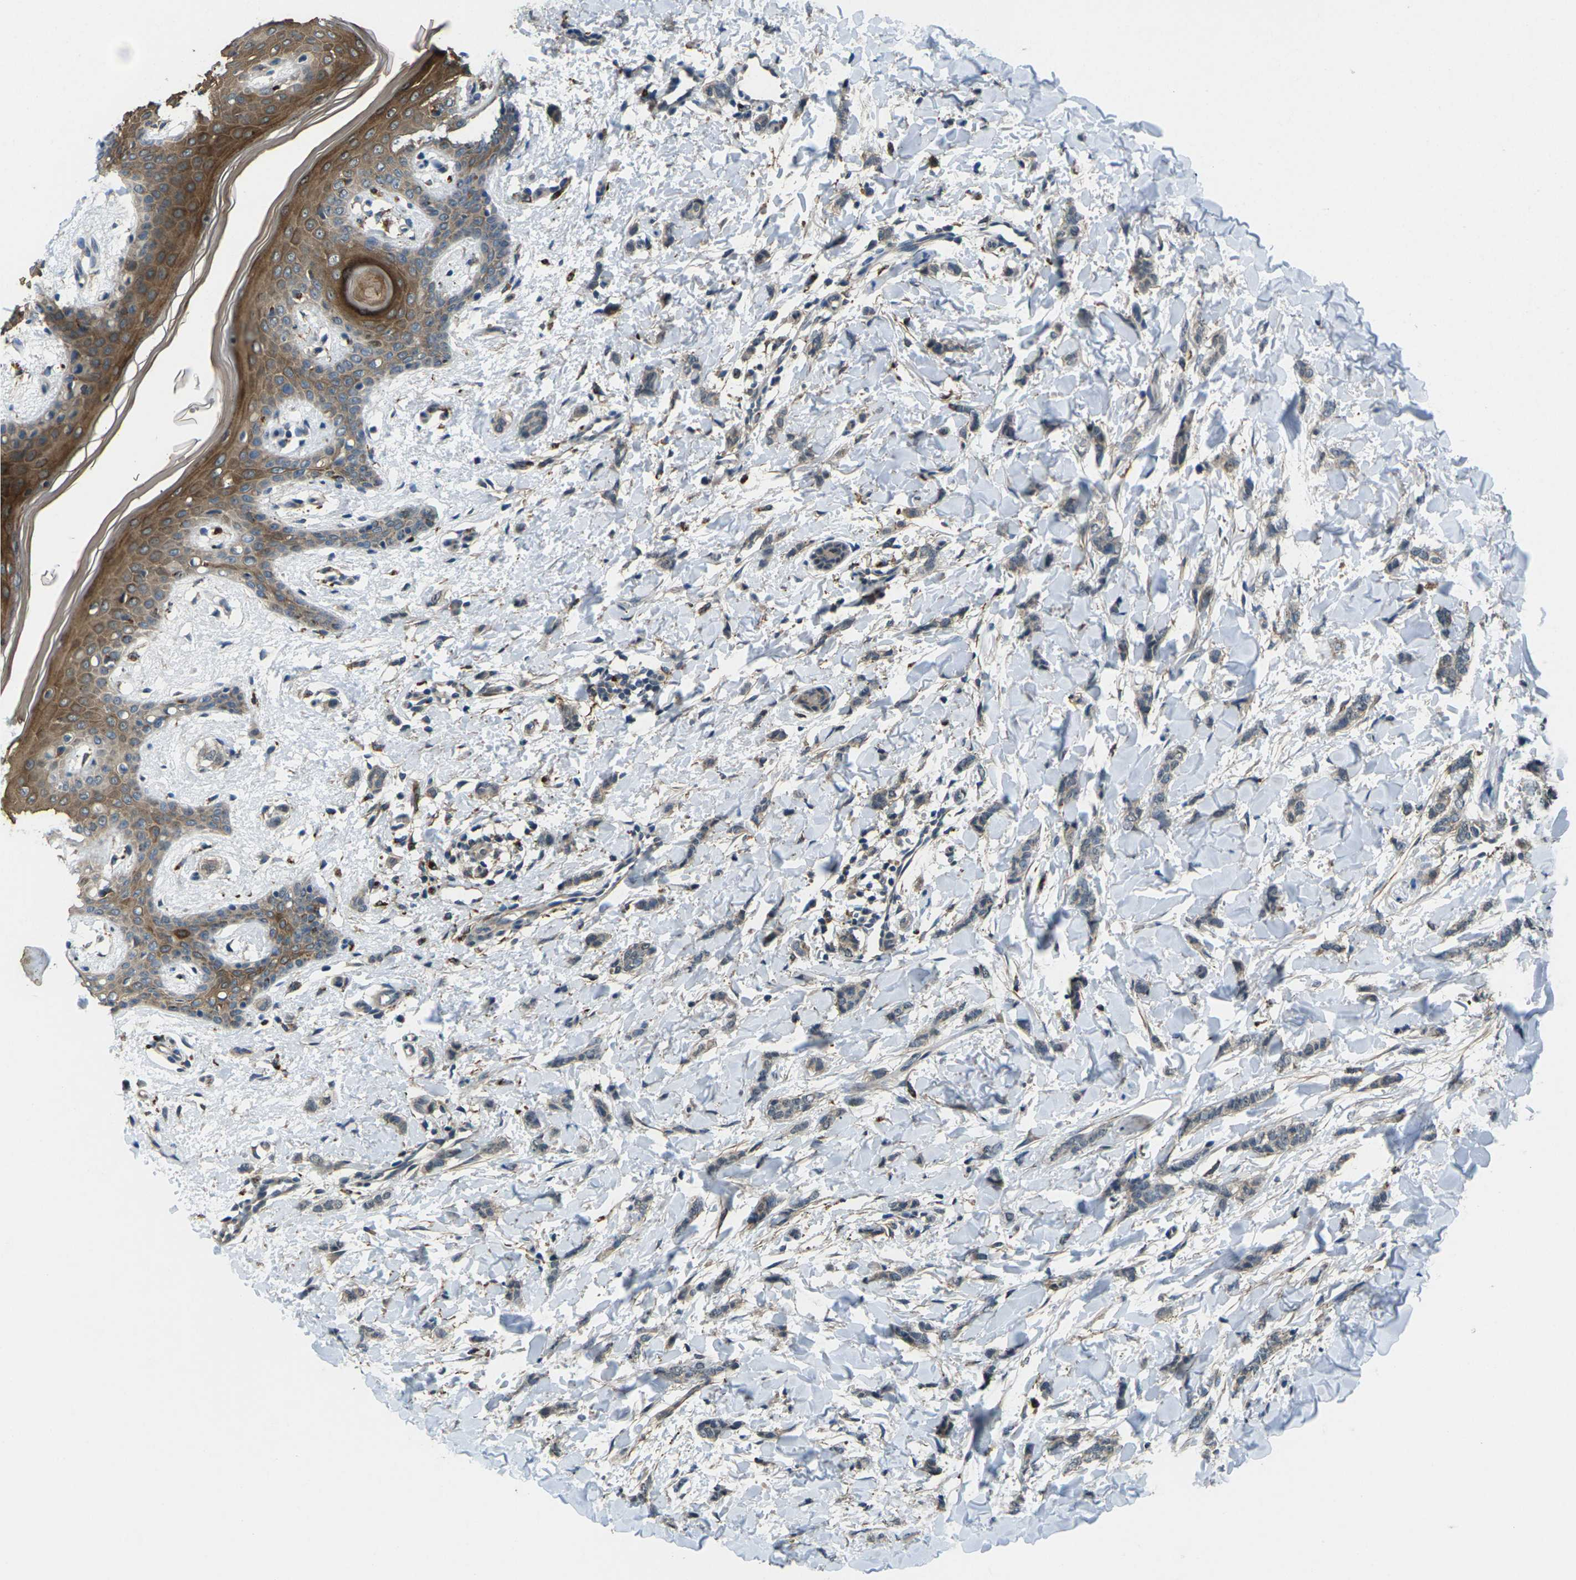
{"staining": {"intensity": "weak", "quantity": "<25%", "location": "cytoplasmic/membranous"}, "tissue": "breast cancer", "cell_type": "Tumor cells", "image_type": "cancer", "snomed": [{"axis": "morphology", "description": "Lobular carcinoma"}, {"axis": "topography", "description": "Skin"}, {"axis": "topography", "description": "Breast"}], "caption": "Immunohistochemistry photomicrograph of neoplastic tissue: breast cancer stained with DAB displays no significant protein staining in tumor cells.", "gene": "SLC31A2", "patient": {"sex": "female", "age": 46}}